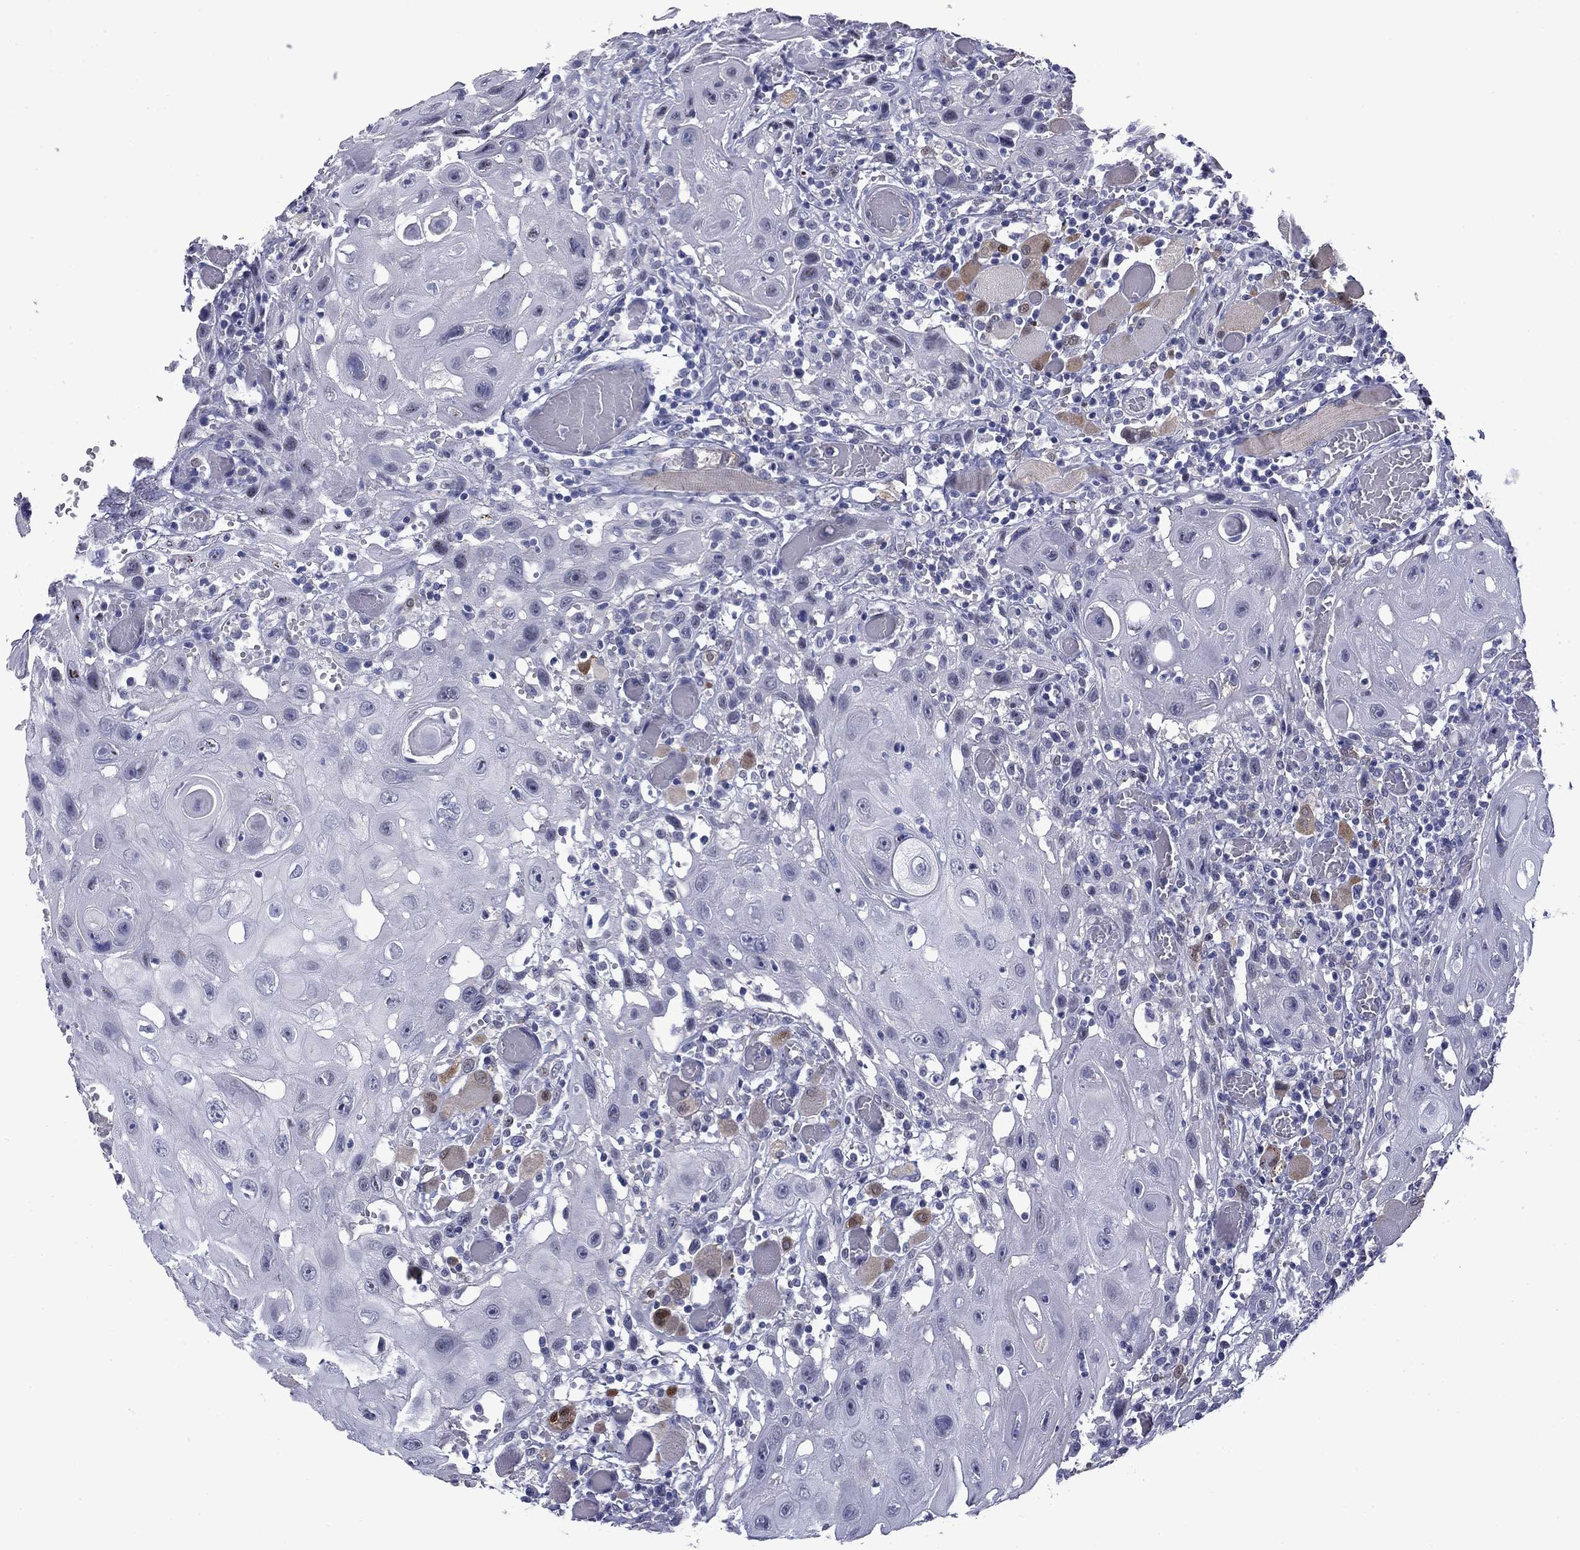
{"staining": {"intensity": "negative", "quantity": "none", "location": "none"}, "tissue": "head and neck cancer", "cell_type": "Tumor cells", "image_type": "cancer", "snomed": [{"axis": "morphology", "description": "Normal tissue, NOS"}, {"axis": "morphology", "description": "Squamous cell carcinoma, NOS"}, {"axis": "topography", "description": "Oral tissue"}, {"axis": "topography", "description": "Head-Neck"}], "caption": "Tumor cells are negative for brown protein staining in squamous cell carcinoma (head and neck).", "gene": "BCL2L14", "patient": {"sex": "male", "age": 71}}